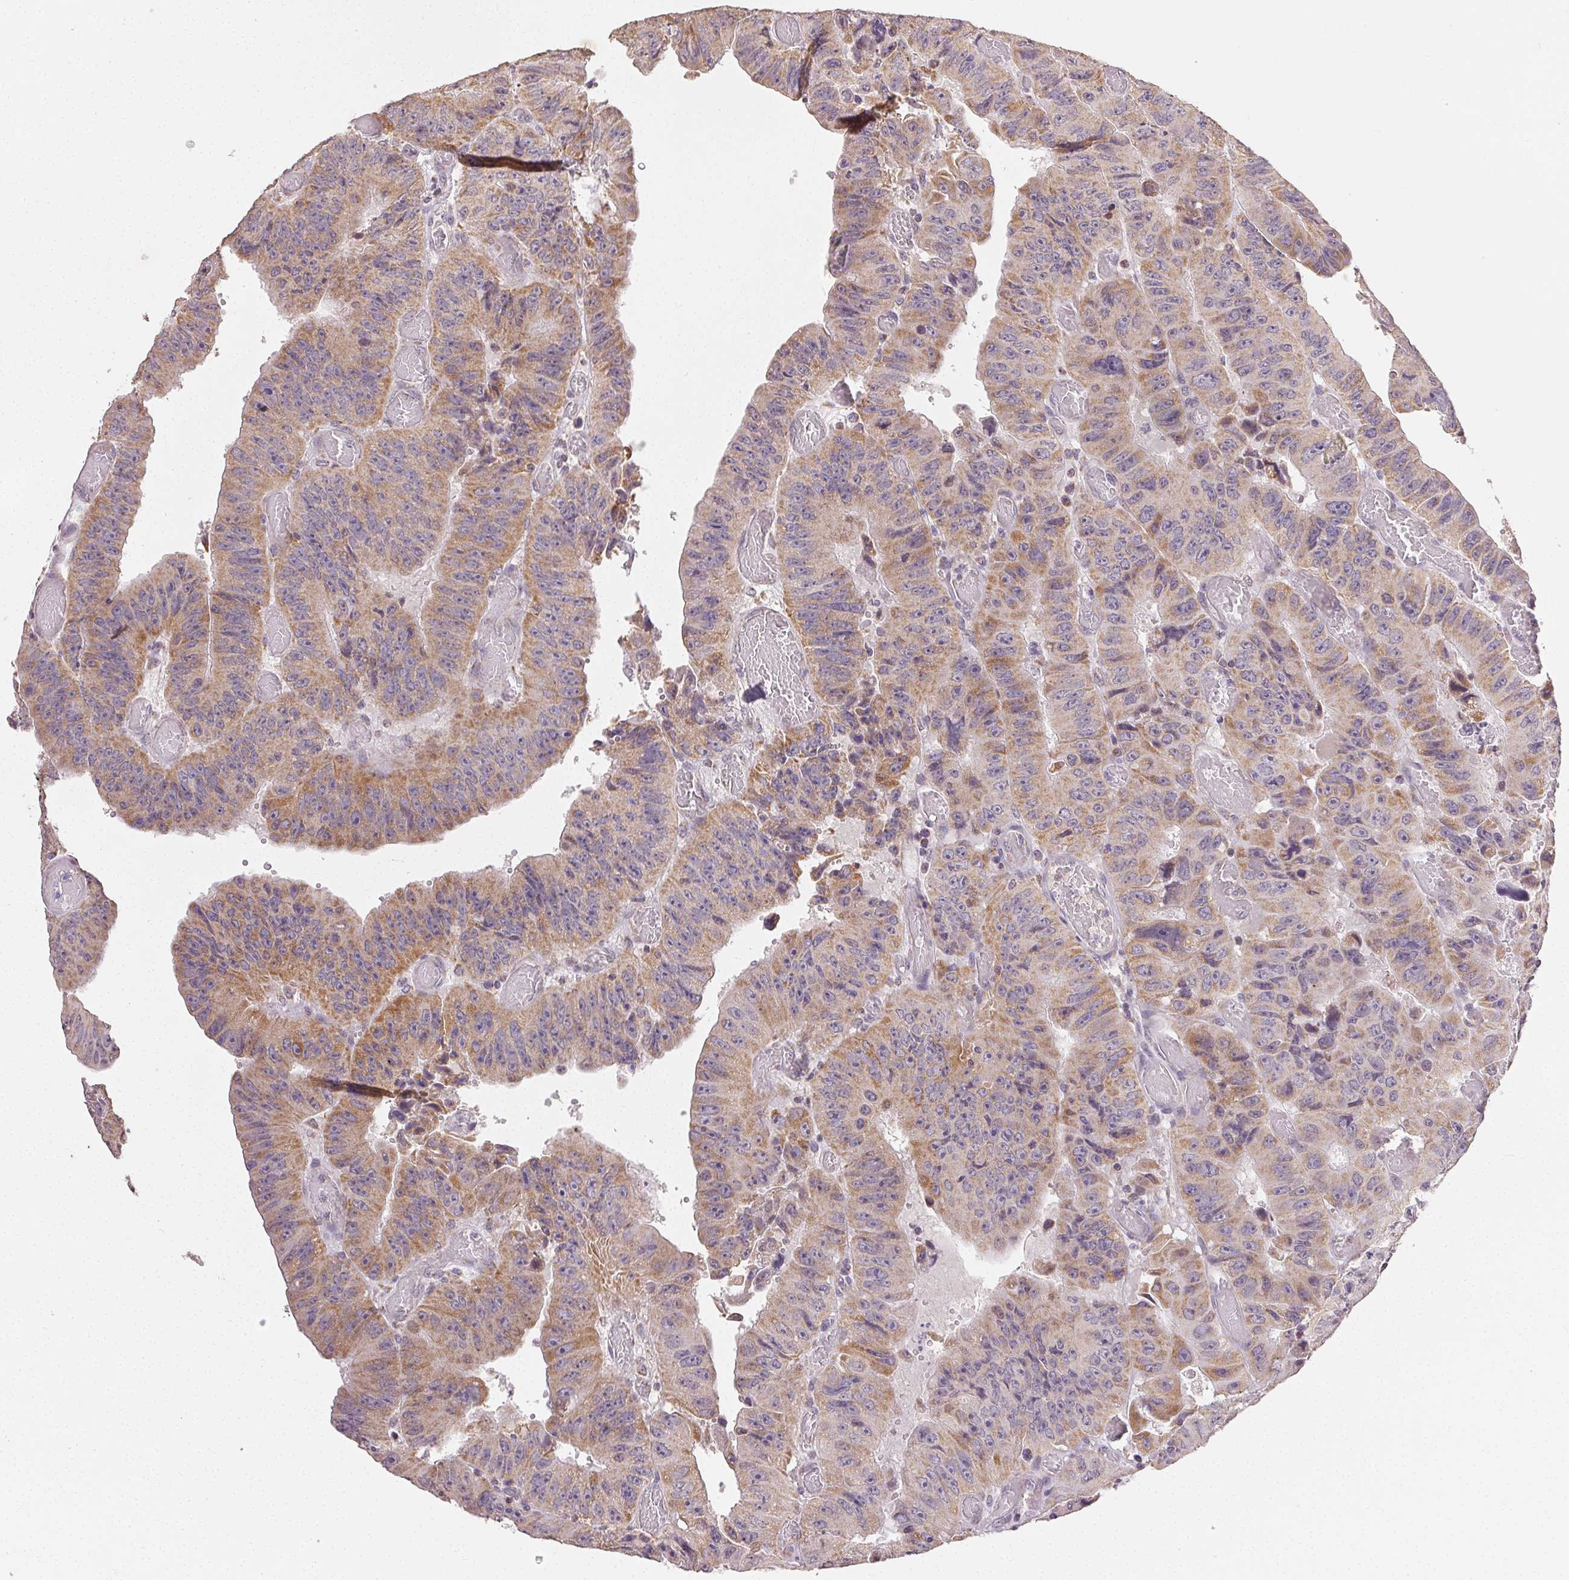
{"staining": {"intensity": "moderate", "quantity": ">75%", "location": "cytoplasmic/membranous"}, "tissue": "colorectal cancer", "cell_type": "Tumor cells", "image_type": "cancer", "snomed": [{"axis": "morphology", "description": "Adenocarcinoma, NOS"}, {"axis": "topography", "description": "Colon"}], "caption": "Immunohistochemical staining of human colorectal adenocarcinoma demonstrates medium levels of moderate cytoplasmic/membranous positivity in approximately >75% of tumor cells.", "gene": "CLASP1", "patient": {"sex": "female", "age": 84}}